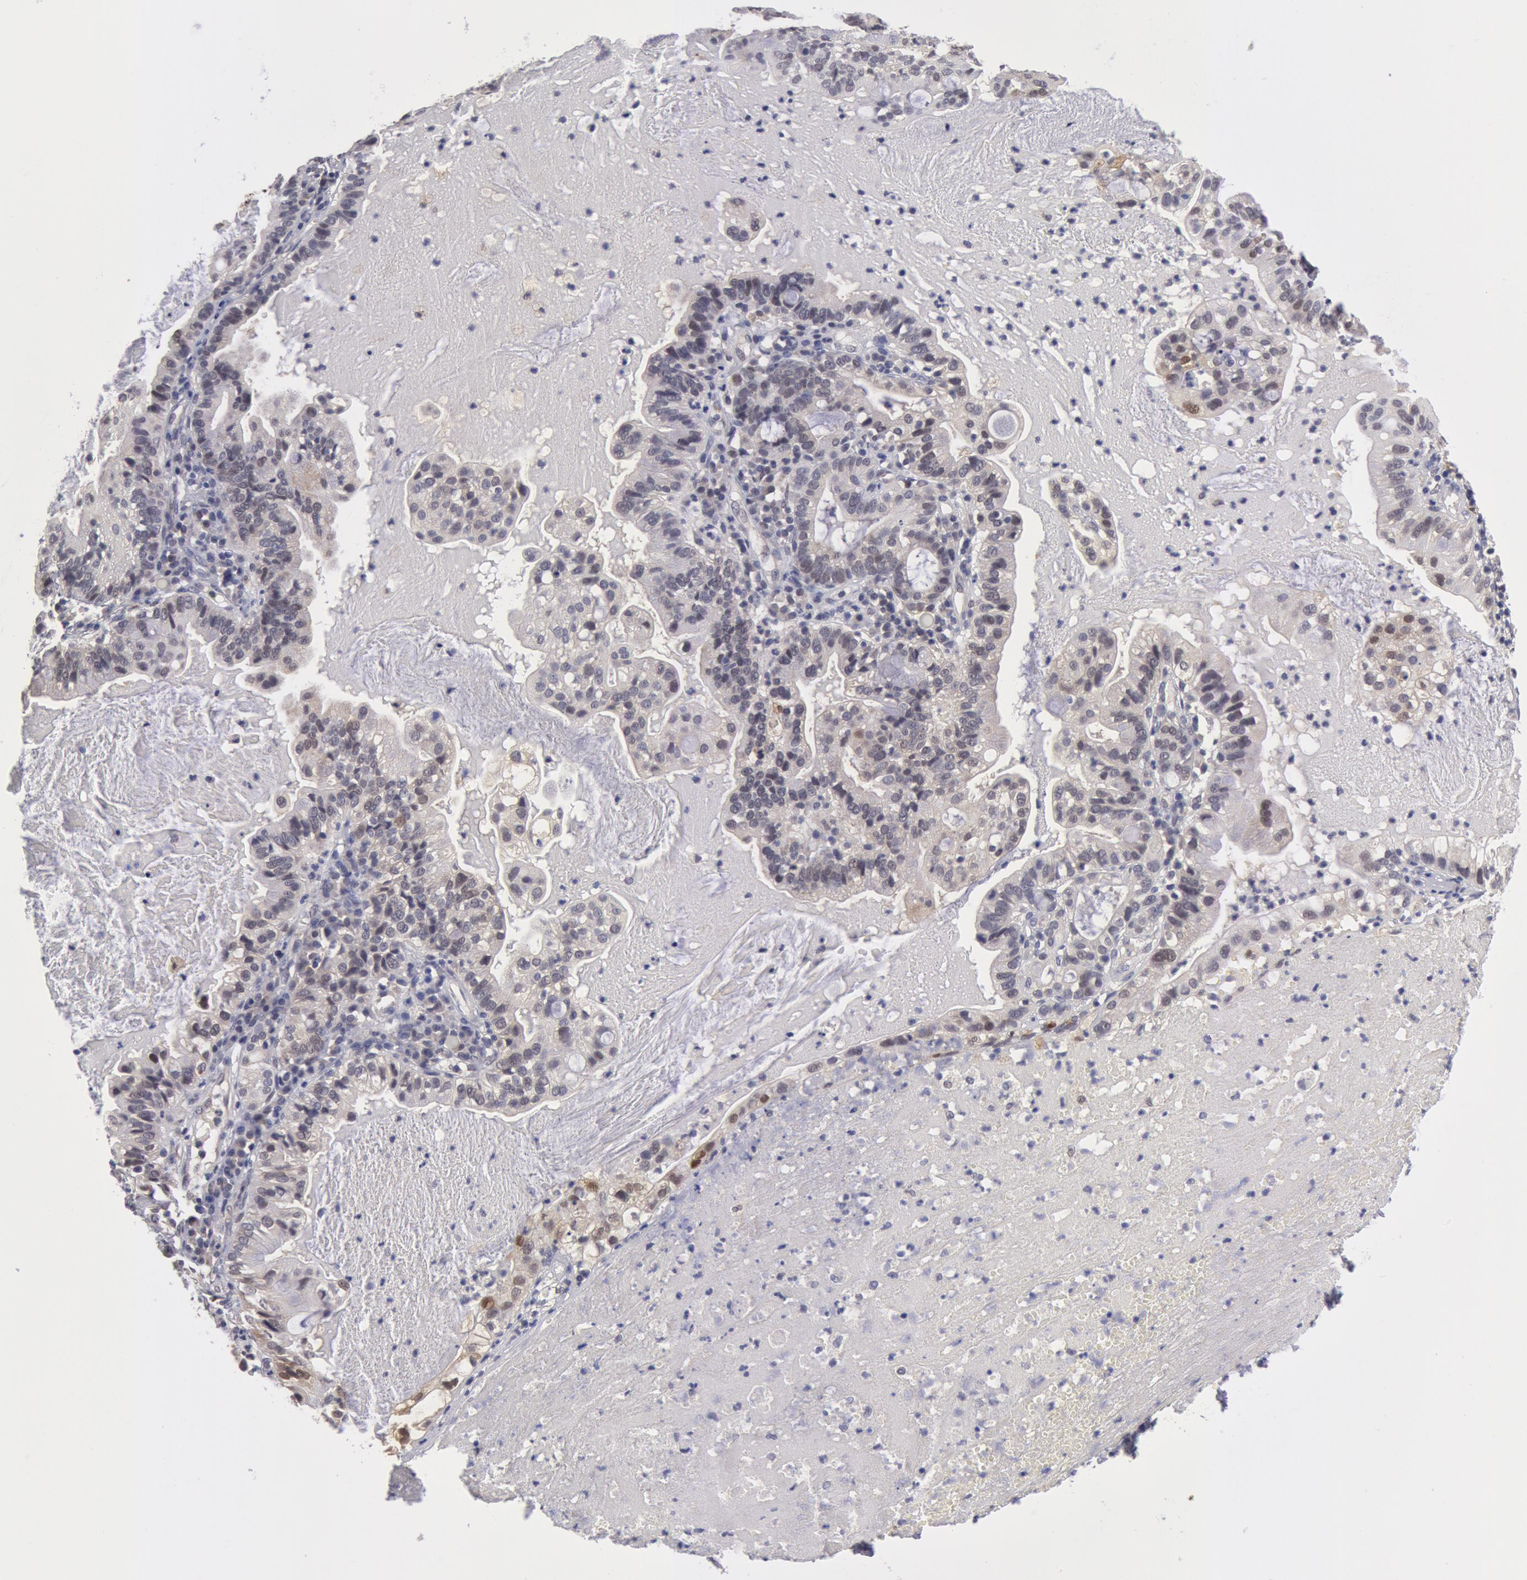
{"staining": {"intensity": "negative", "quantity": "none", "location": "none"}, "tissue": "cervical cancer", "cell_type": "Tumor cells", "image_type": "cancer", "snomed": [{"axis": "morphology", "description": "Adenocarcinoma, NOS"}, {"axis": "topography", "description": "Cervix"}], "caption": "Protein analysis of cervical cancer demonstrates no significant positivity in tumor cells.", "gene": "TXNRD1", "patient": {"sex": "female", "age": 41}}